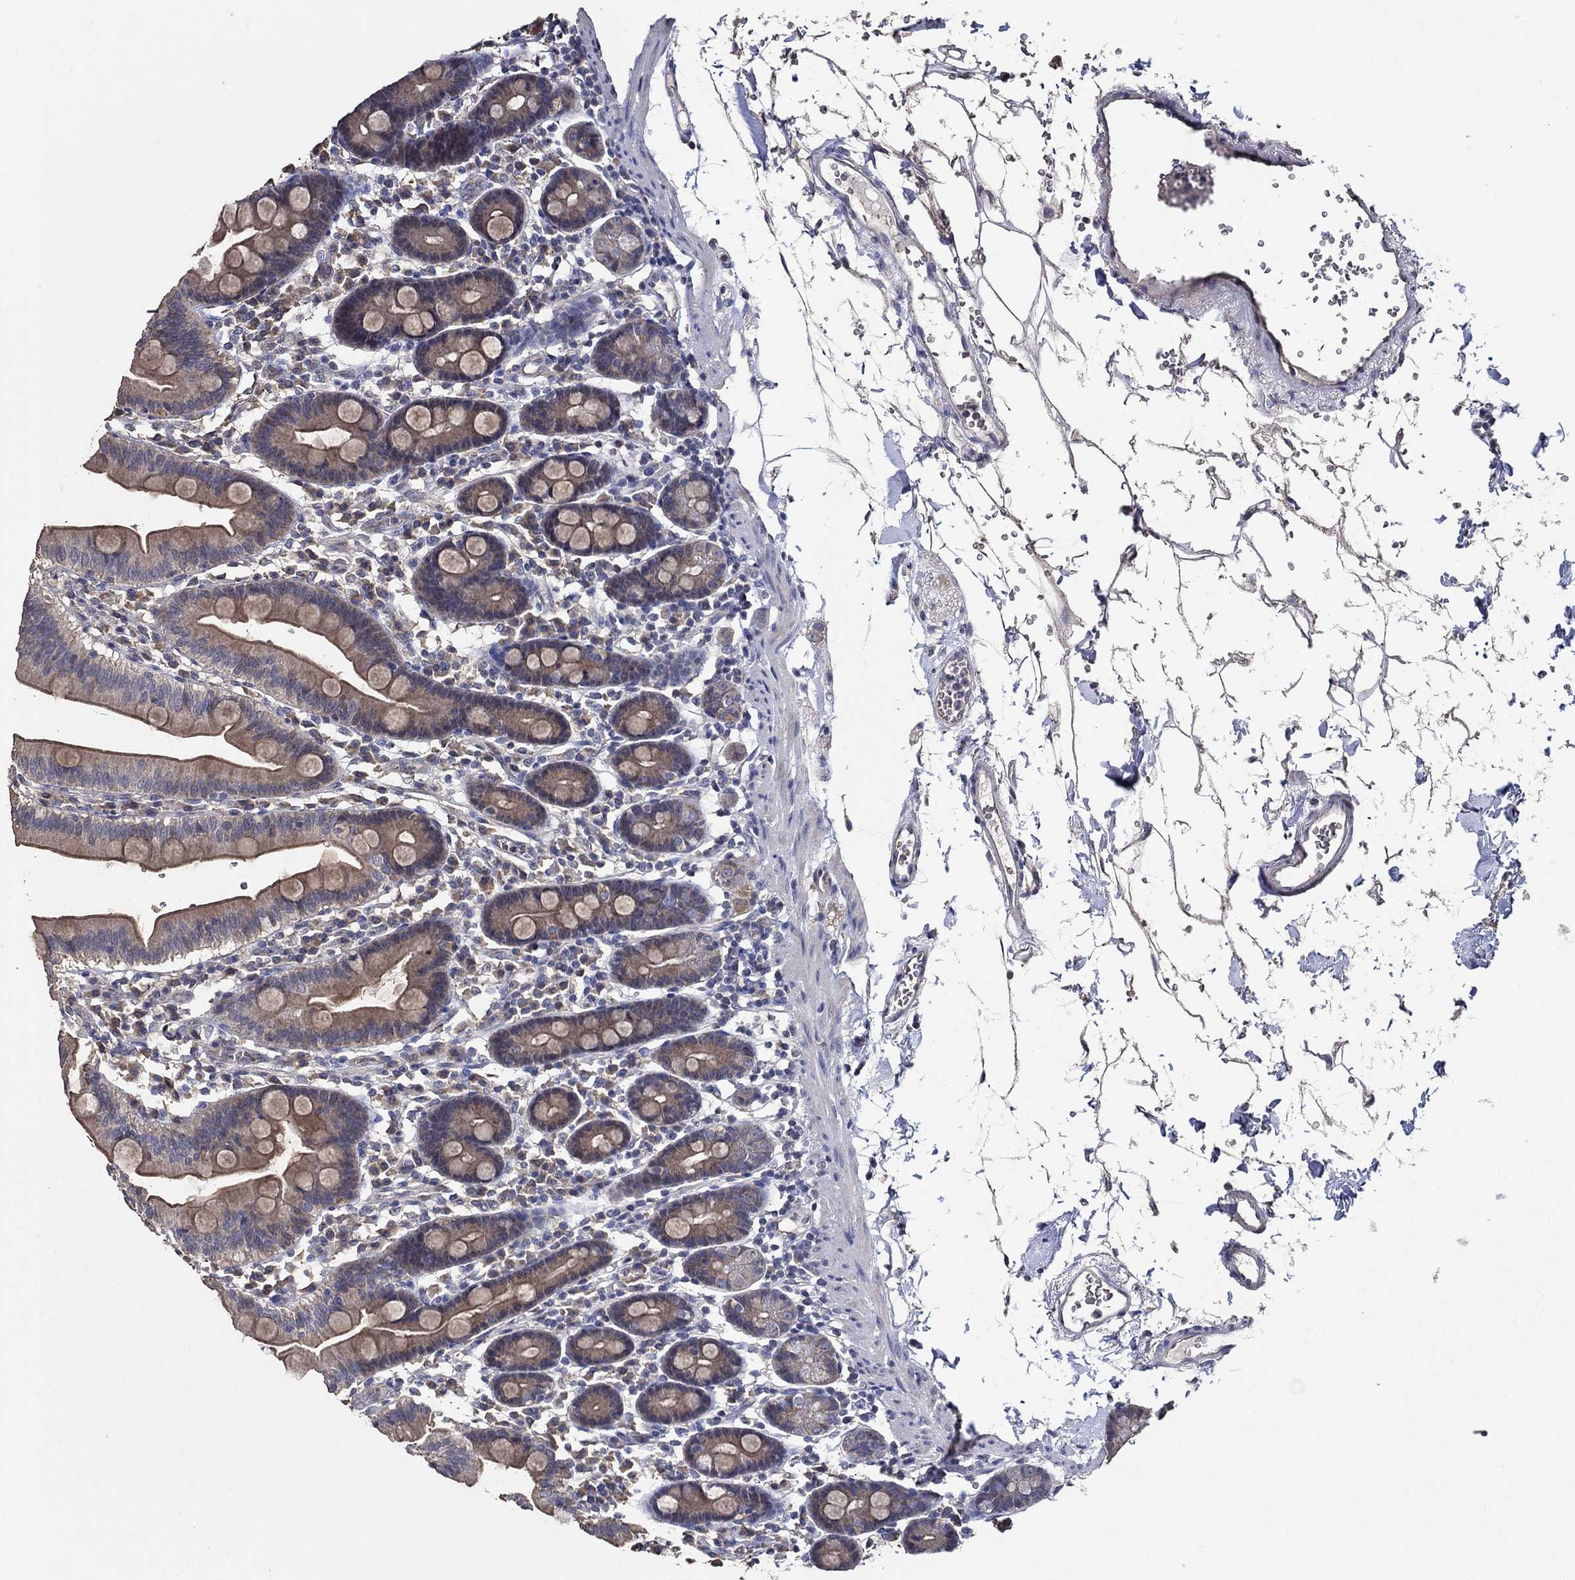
{"staining": {"intensity": "moderate", "quantity": ">75%", "location": "cytoplasmic/membranous"}, "tissue": "duodenum", "cell_type": "Glandular cells", "image_type": "normal", "snomed": [{"axis": "morphology", "description": "Normal tissue, NOS"}, {"axis": "topography", "description": "Duodenum"}], "caption": "High-power microscopy captured an immunohistochemistry histopathology image of normal duodenum, revealing moderate cytoplasmic/membranous expression in about >75% of glandular cells. Immunohistochemistry stains the protein in brown and the nuclei are stained blue.", "gene": "HAP1", "patient": {"sex": "male", "age": 59}}